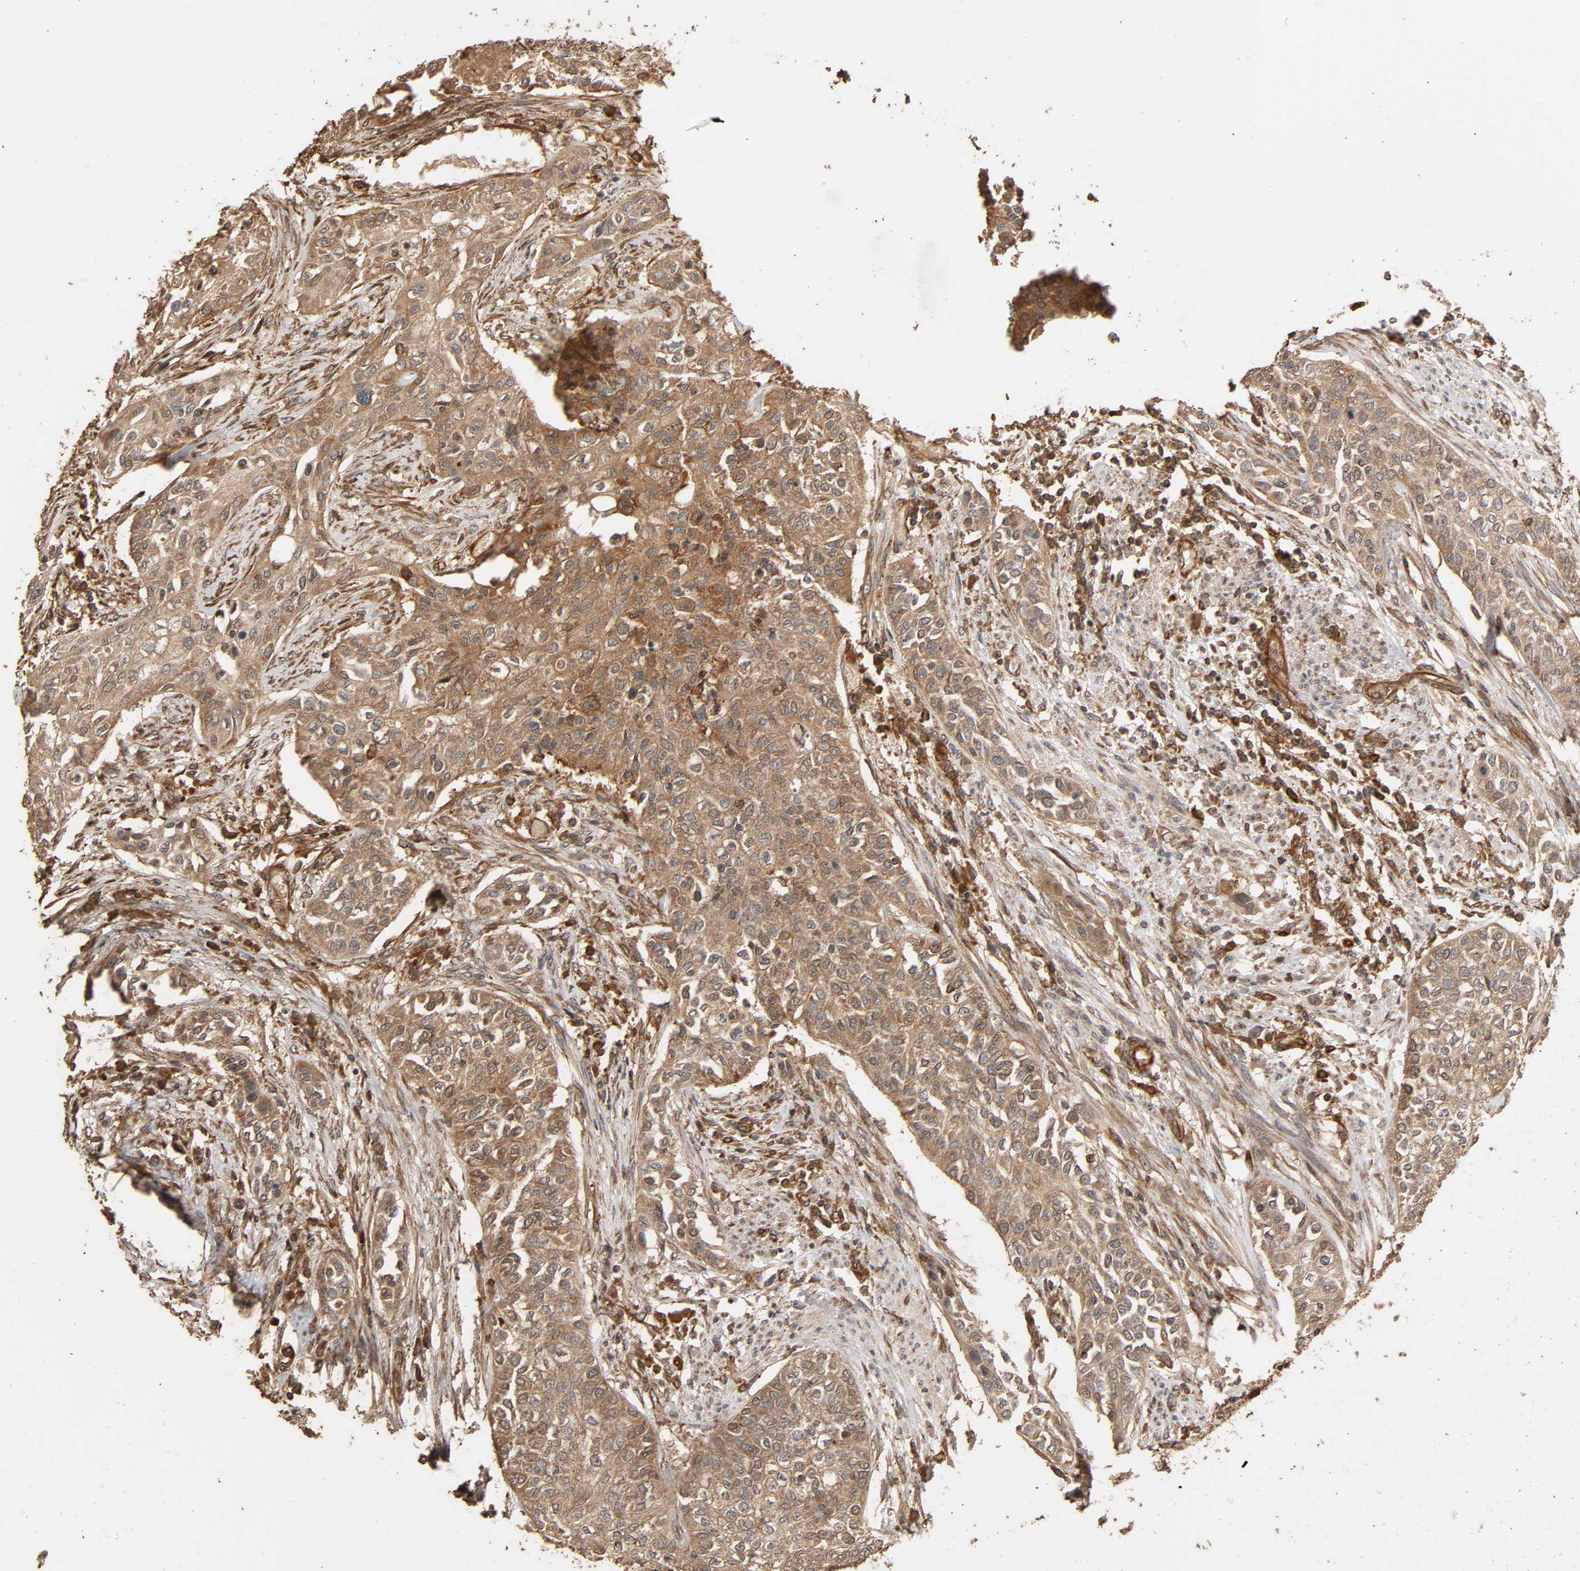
{"staining": {"intensity": "moderate", "quantity": "25%-75%", "location": "cytoplasmic/membranous"}, "tissue": "urothelial cancer", "cell_type": "Tumor cells", "image_type": "cancer", "snomed": [{"axis": "morphology", "description": "Urothelial carcinoma, High grade"}, {"axis": "topography", "description": "Urinary bladder"}], "caption": "Immunohistochemistry (DAB) staining of human urothelial cancer exhibits moderate cytoplasmic/membranous protein expression in about 25%-75% of tumor cells.", "gene": "RPS6KA6", "patient": {"sex": "male", "age": 74}}